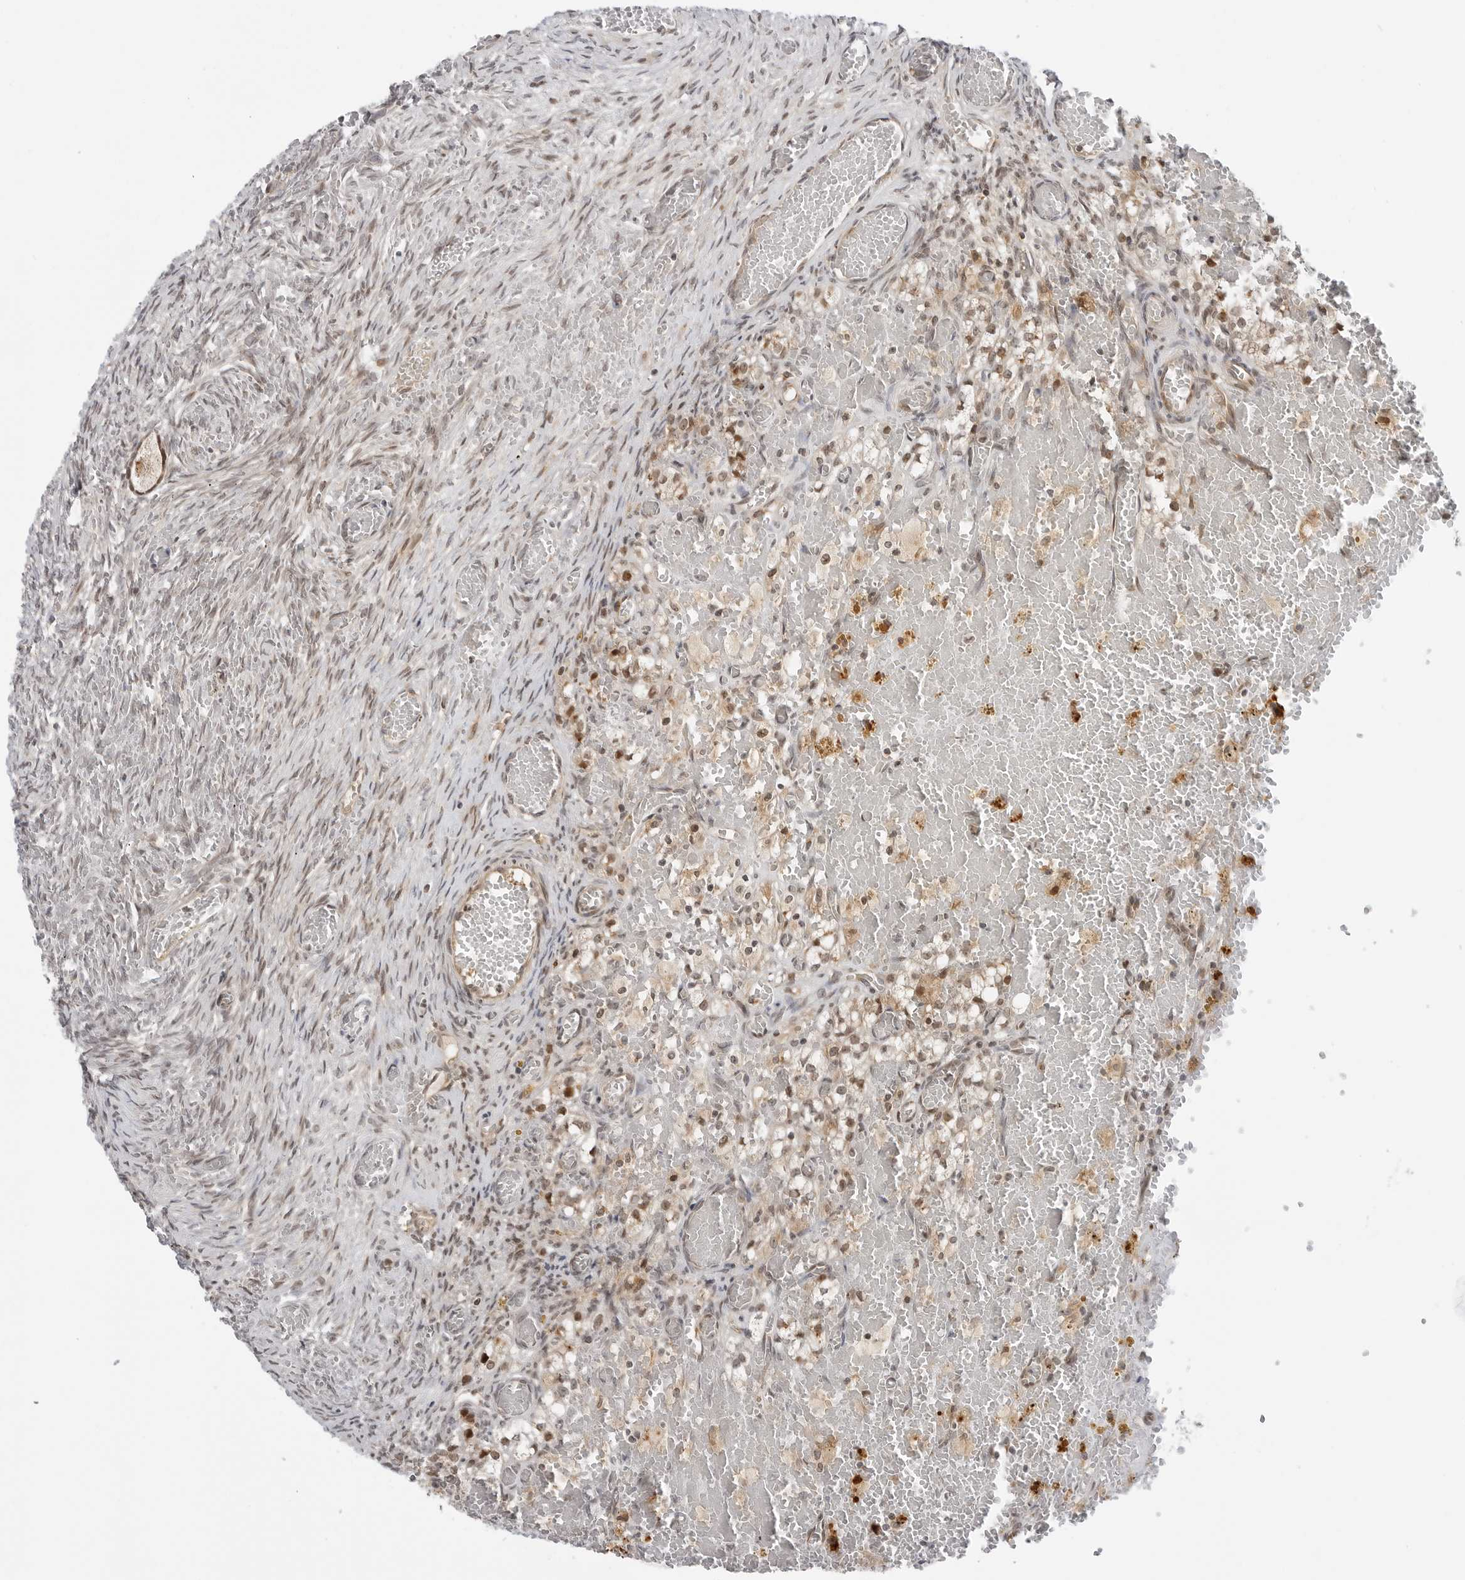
{"staining": {"intensity": "moderate", "quantity": ">75%", "location": "cytoplasmic/membranous,nuclear"}, "tissue": "ovary", "cell_type": "Follicle cells", "image_type": "normal", "snomed": [{"axis": "morphology", "description": "Adenocarcinoma, NOS"}, {"axis": "topography", "description": "Endometrium"}], "caption": "Ovary stained with DAB immunohistochemistry (IHC) reveals medium levels of moderate cytoplasmic/membranous,nuclear expression in about >75% of follicle cells. (Brightfield microscopy of DAB IHC at high magnification).", "gene": "TIPRL", "patient": {"sex": "female", "age": 32}}